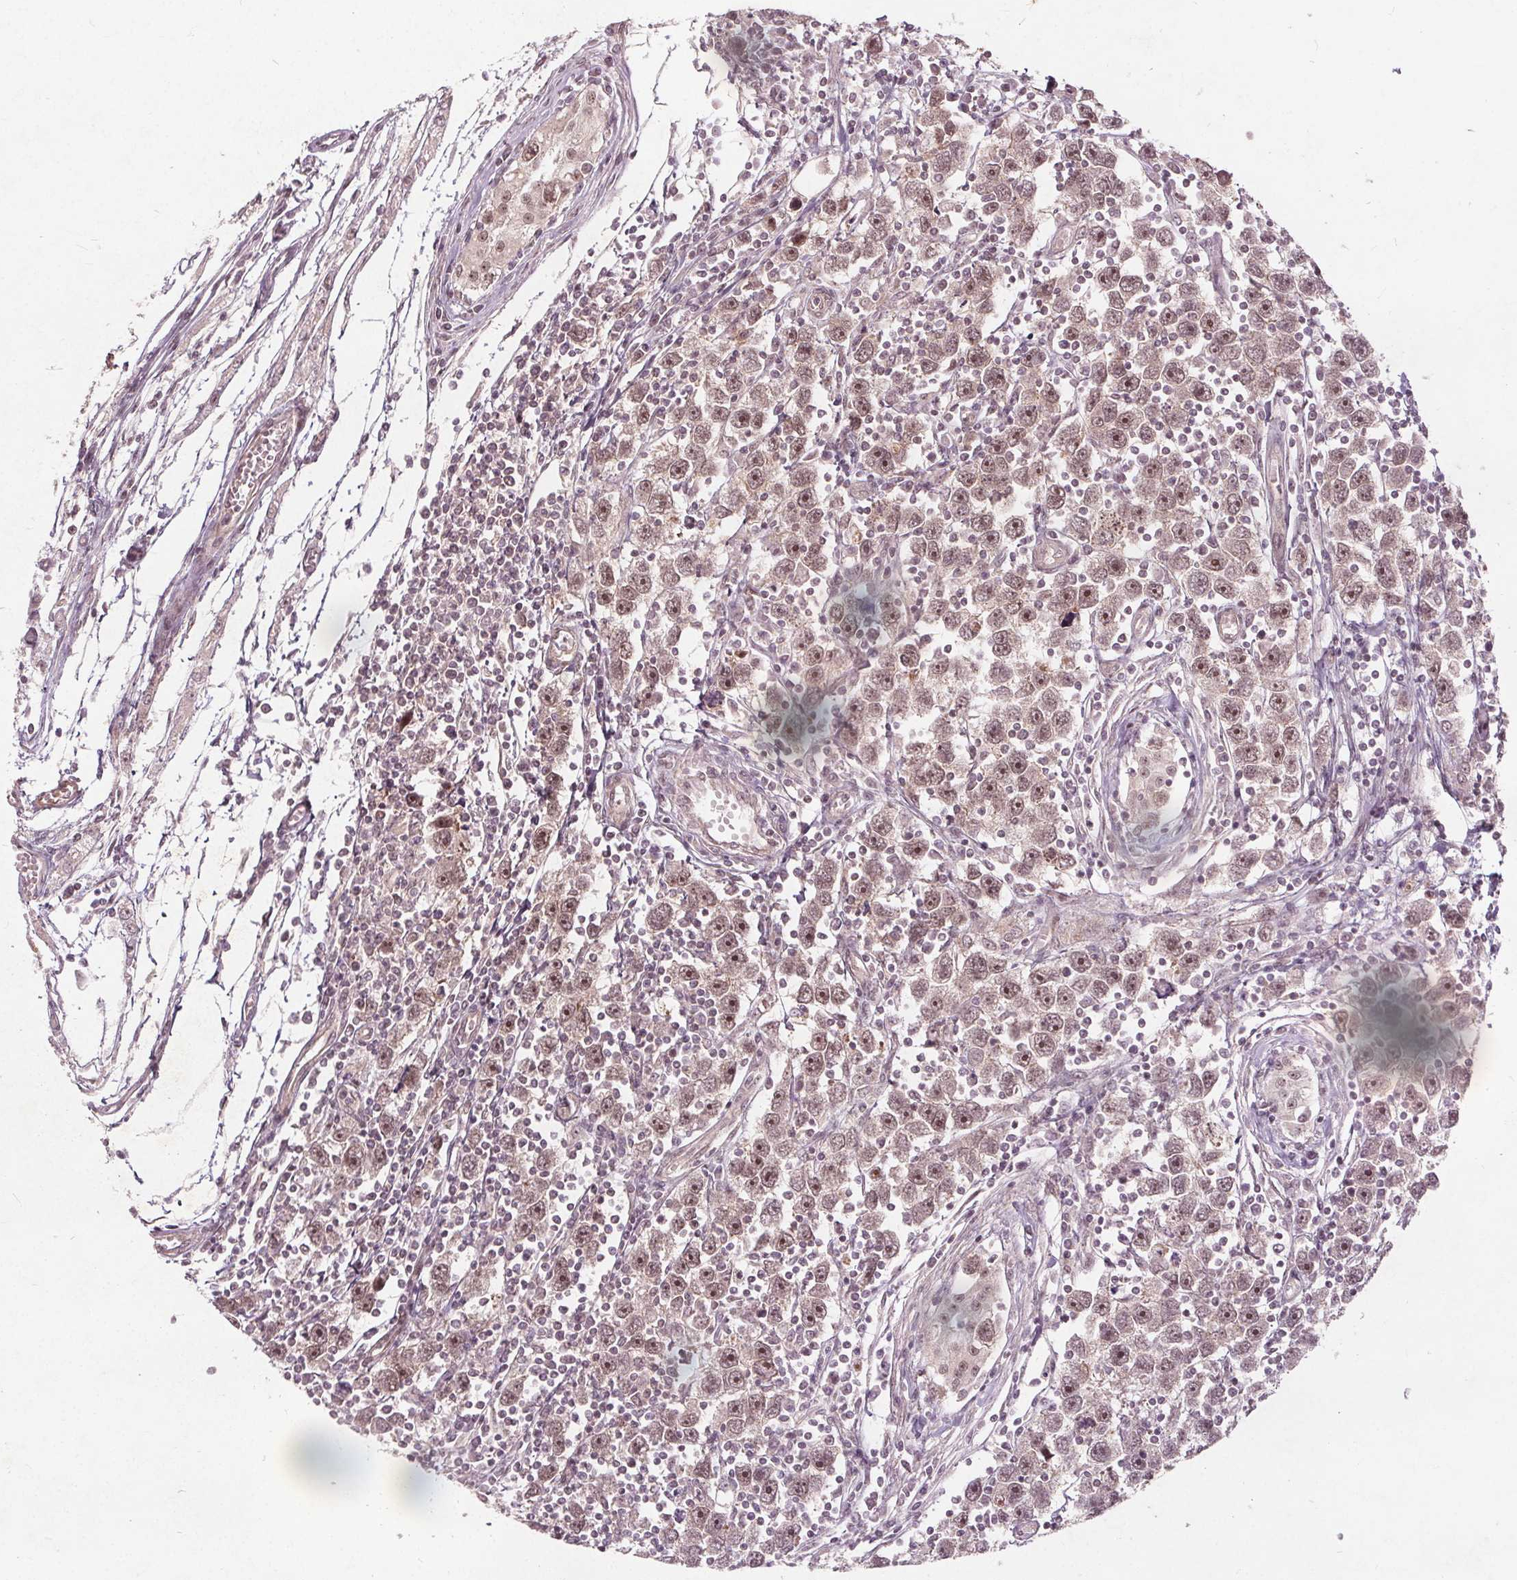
{"staining": {"intensity": "weak", "quantity": ">75%", "location": "cytoplasmic/membranous,nuclear"}, "tissue": "testis cancer", "cell_type": "Tumor cells", "image_type": "cancer", "snomed": [{"axis": "morphology", "description": "Seminoma, NOS"}, {"axis": "topography", "description": "Testis"}], "caption": "Approximately >75% of tumor cells in testis cancer (seminoma) show weak cytoplasmic/membranous and nuclear protein staining as visualized by brown immunohistochemical staining.", "gene": "PPP1CB", "patient": {"sex": "male", "age": 30}}